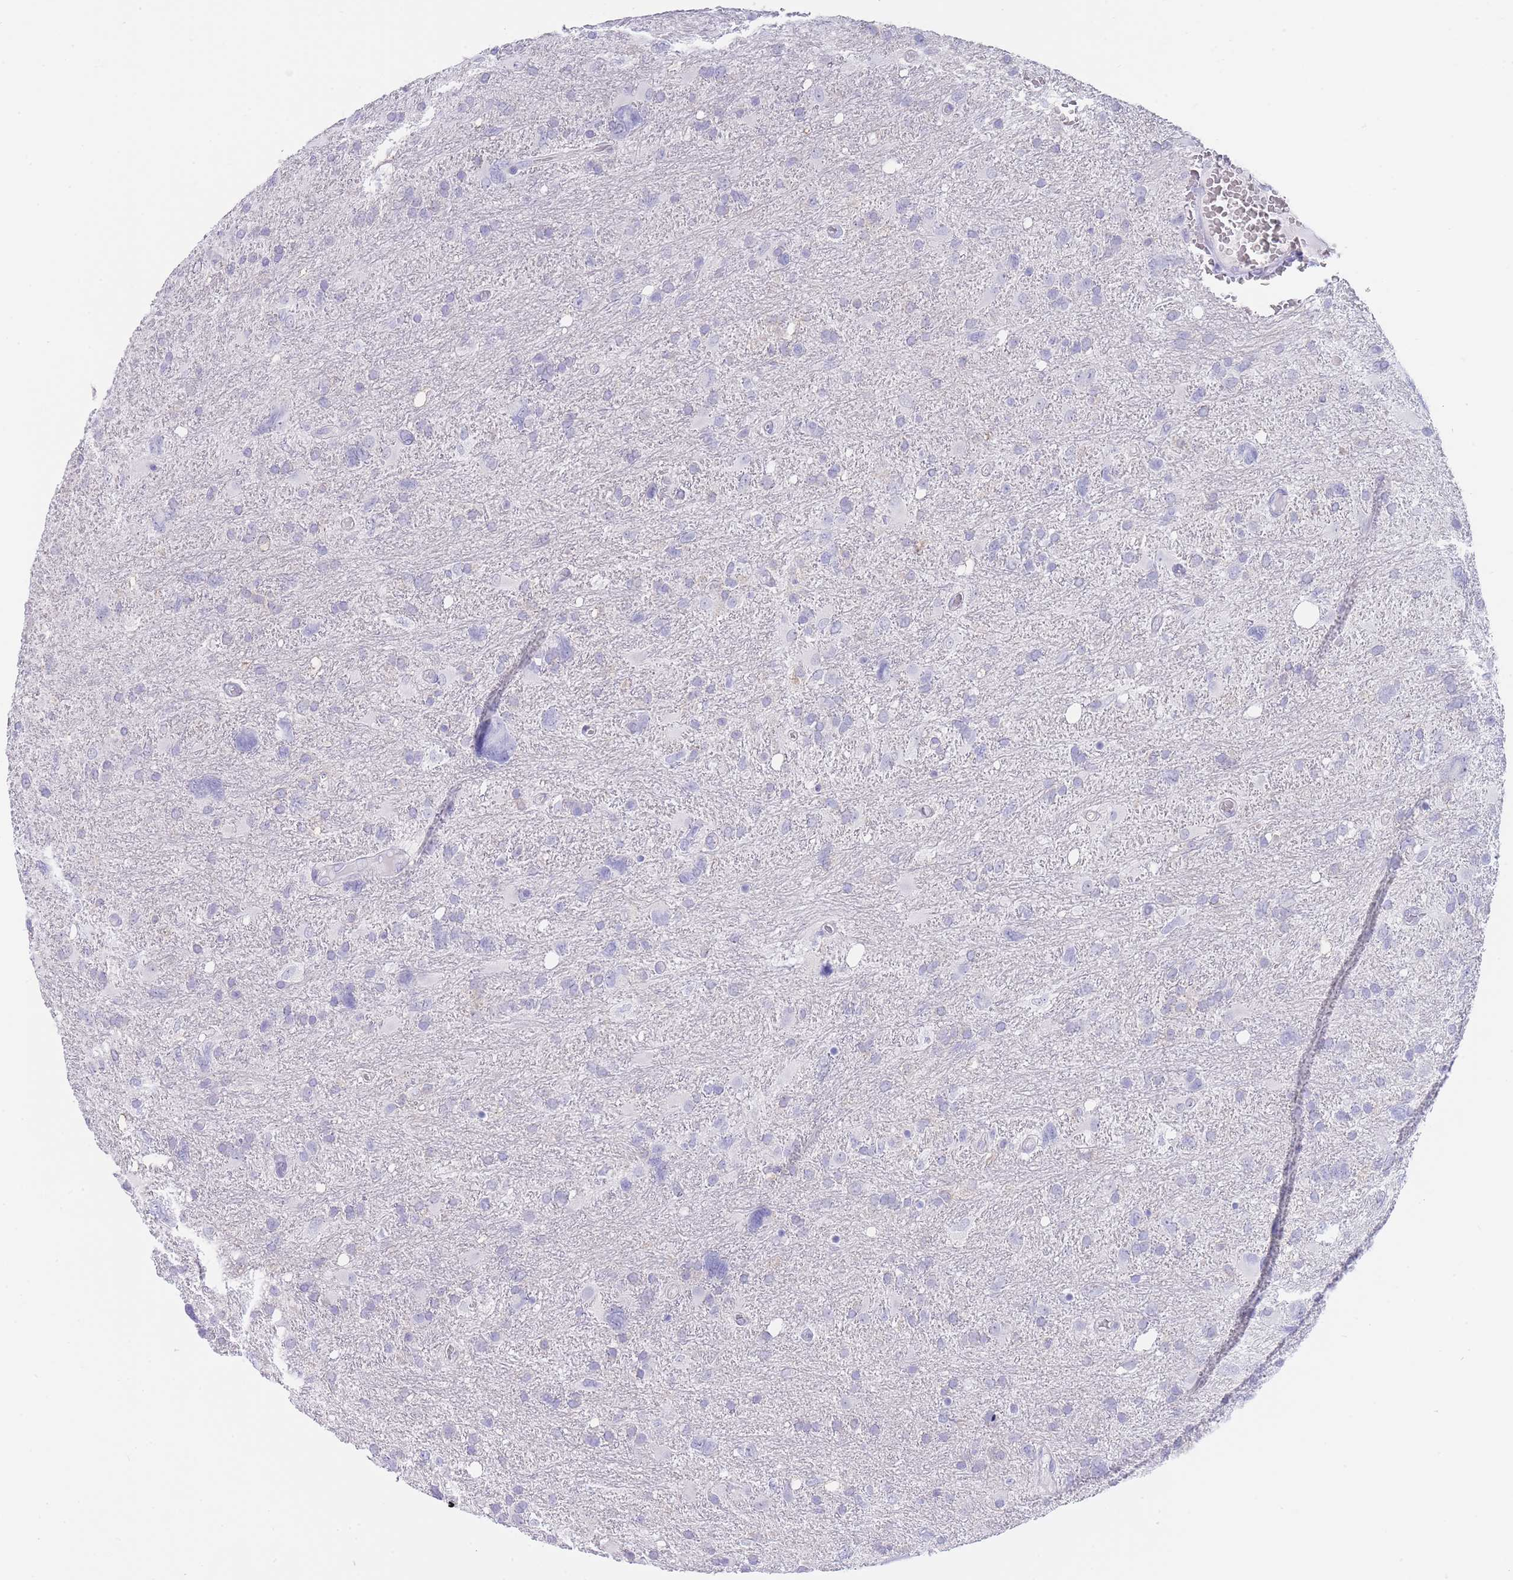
{"staining": {"intensity": "negative", "quantity": "none", "location": "none"}, "tissue": "glioma", "cell_type": "Tumor cells", "image_type": "cancer", "snomed": [{"axis": "morphology", "description": "Glioma, malignant, High grade"}, {"axis": "topography", "description": "Brain"}], "caption": "A histopathology image of glioma stained for a protein exhibits no brown staining in tumor cells.", "gene": "CD37", "patient": {"sex": "male", "age": 61}}